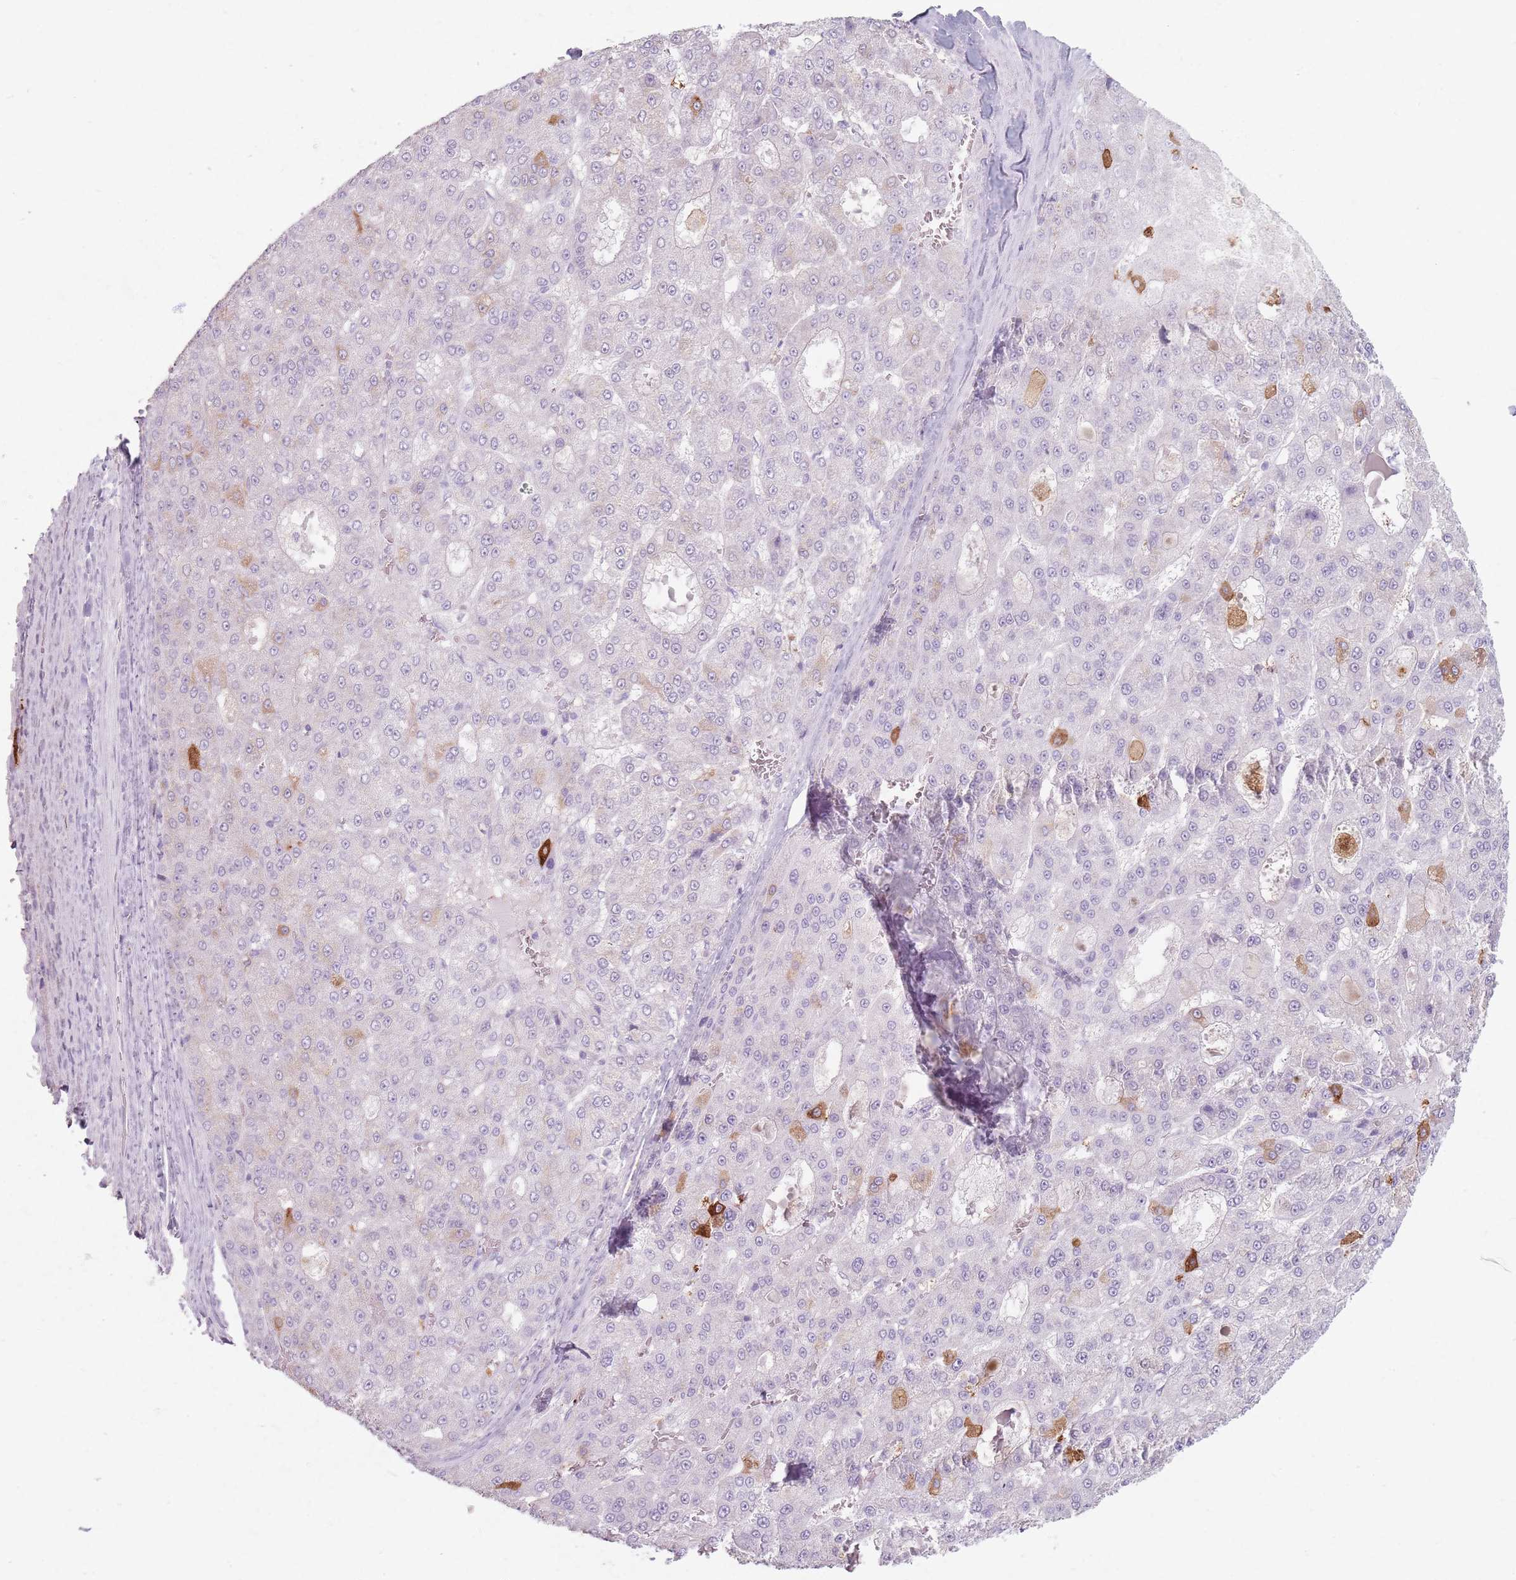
{"staining": {"intensity": "negative", "quantity": "none", "location": "none"}, "tissue": "liver cancer", "cell_type": "Tumor cells", "image_type": "cancer", "snomed": [{"axis": "morphology", "description": "Carcinoma, Hepatocellular, NOS"}, {"axis": "topography", "description": "Liver"}], "caption": "DAB immunohistochemical staining of human liver cancer (hepatocellular carcinoma) reveals no significant staining in tumor cells.", "gene": "GDPGP1", "patient": {"sex": "male", "age": 70}}